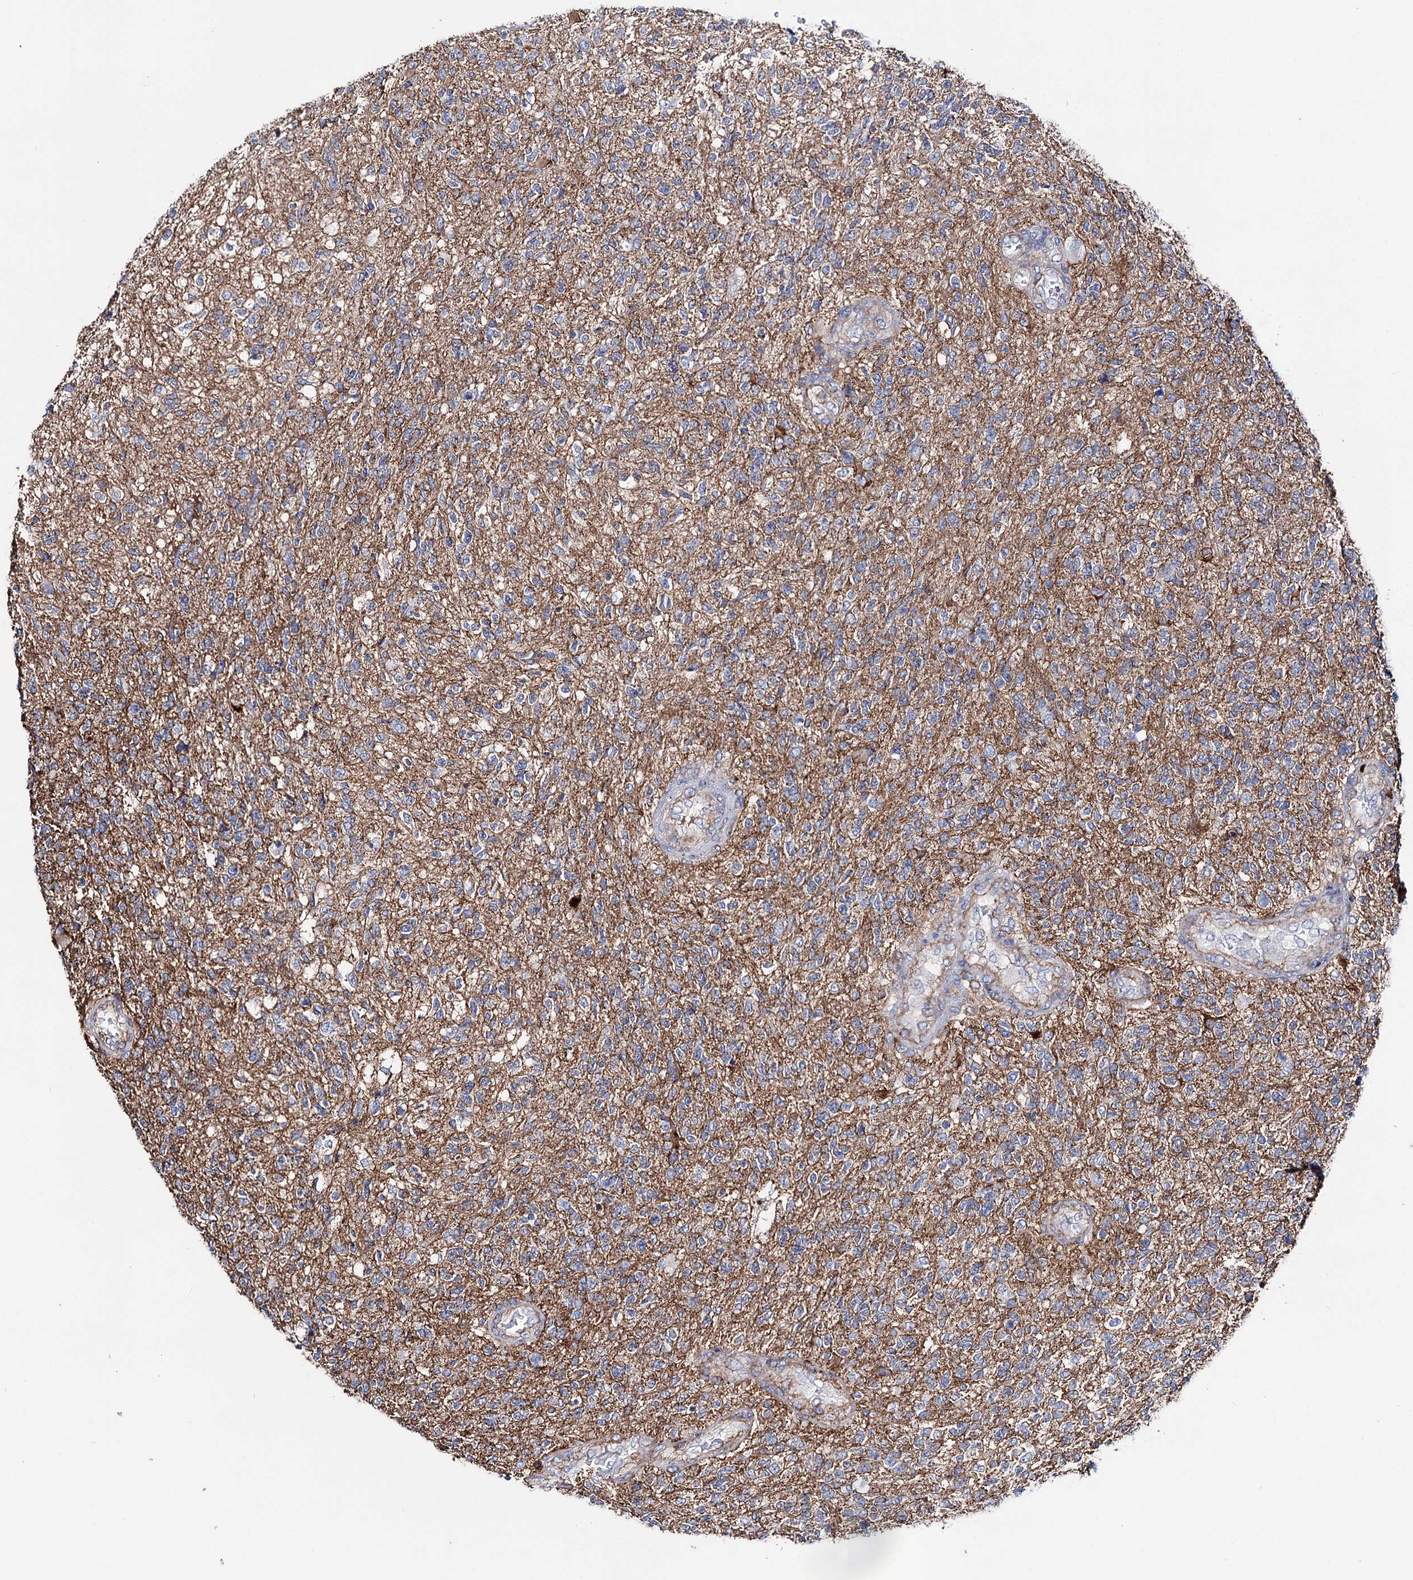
{"staining": {"intensity": "negative", "quantity": "none", "location": "none"}, "tissue": "glioma", "cell_type": "Tumor cells", "image_type": "cancer", "snomed": [{"axis": "morphology", "description": "Glioma, malignant, High grade"}, {"axis": "topography", "description": "Brain"}], "caption": "Protein analysis of malignant glioma (high-grade) displays no significant expression in tumor cells.", "gene": "DEF6", "patient": {"sex": "male", "age": 56}}